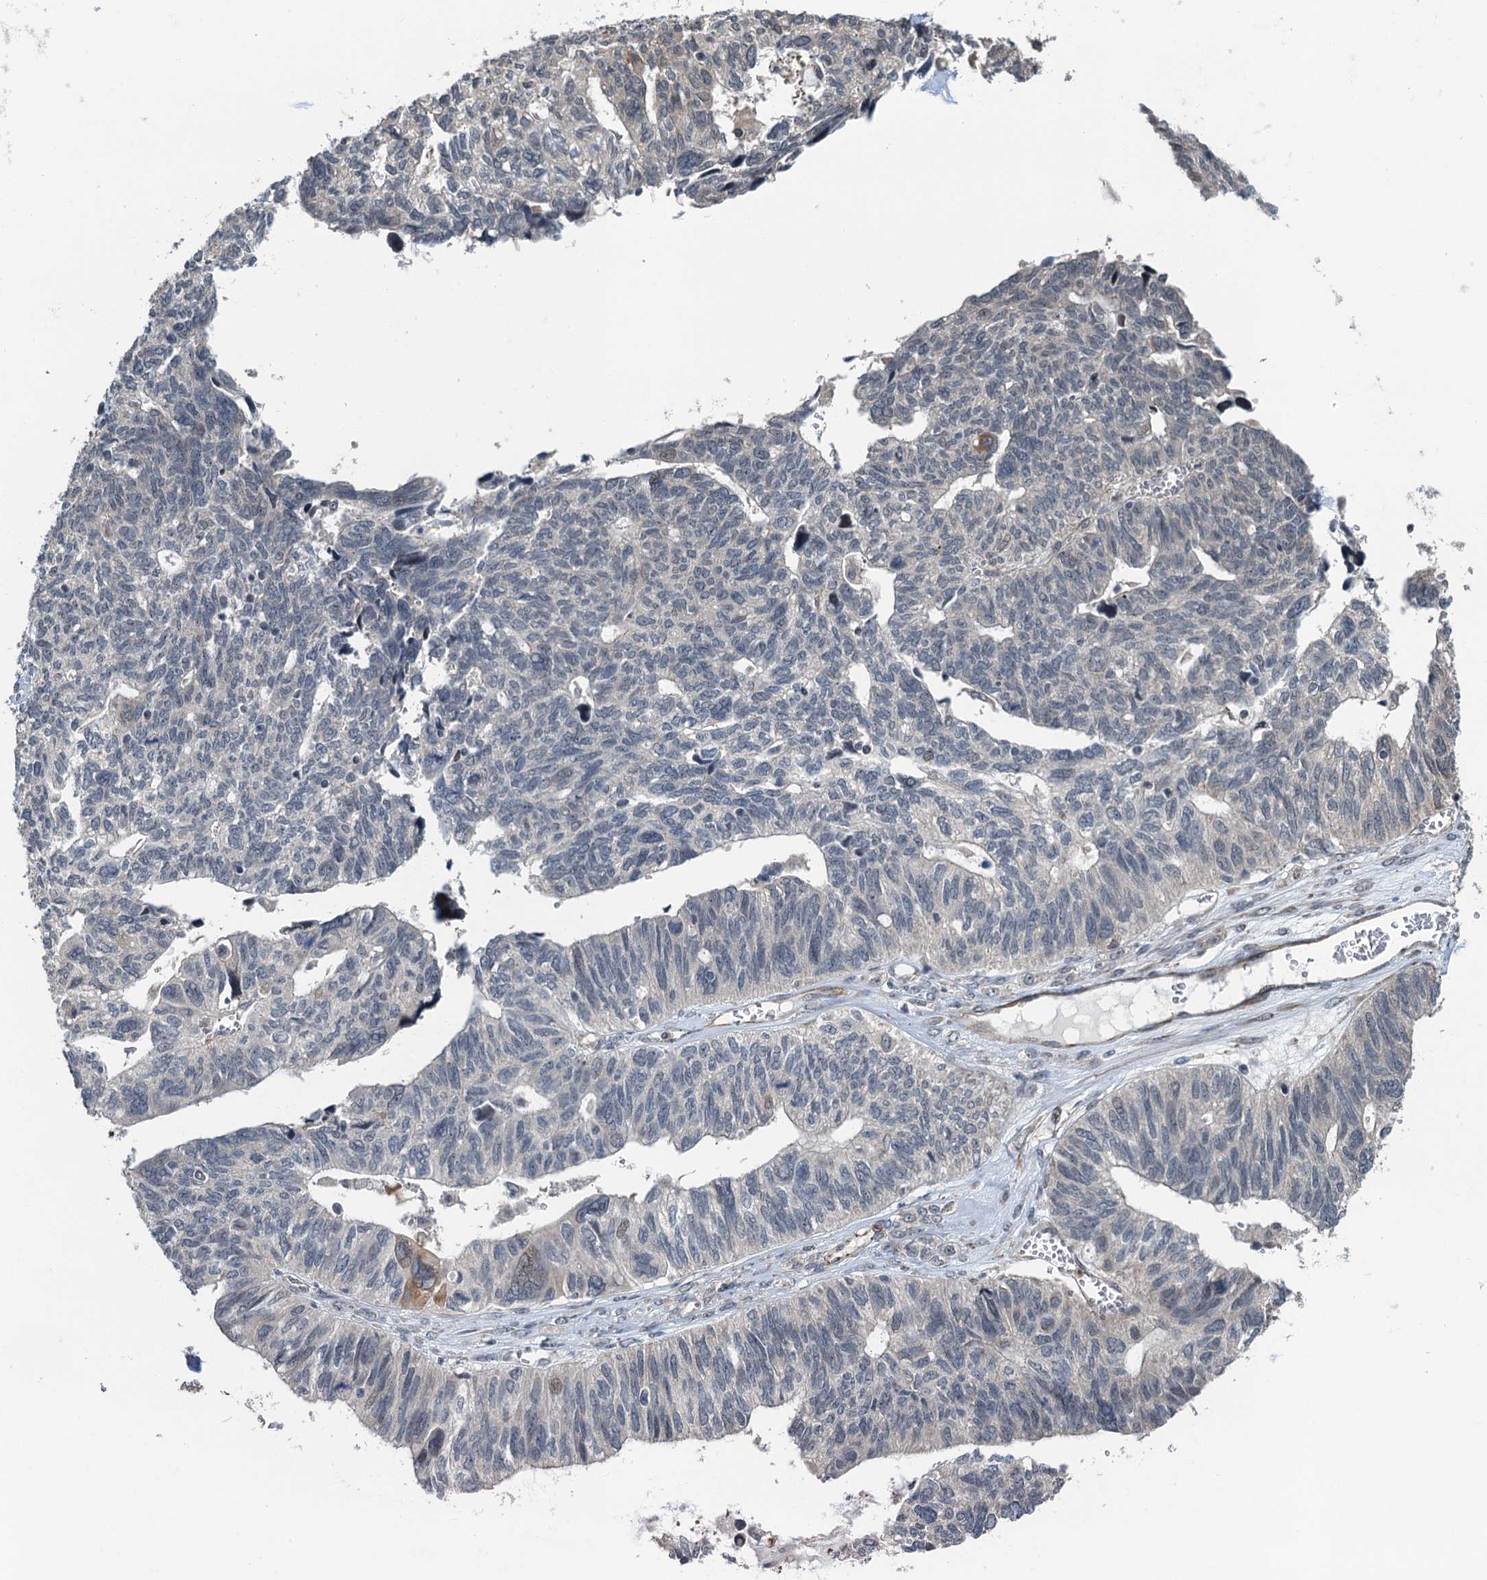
{"staining": {"intensity": "weak", "quantity": "<25%", "location": "cytoplasmic/membranous"}, "tissue": "ovarian cancer", "cell_type": "Tumor cells", "image_type": "cancer", "snomed": [{"axis": "morphology", "description": "Cystadenocarcinoma, serous, NOS"}, {"axis": "topography", "description": "Ovary"}], "caption": "Immunohistochemistry micrograph of serous cystadenocarcinoma (ovarian) stained for a protein (brown), which exhibits no positivity in tumor cells. (DAB immunohistochemistry, high magnification).", "gene": "WHAMM", "patient": {"sex": "female", "age": 79}}